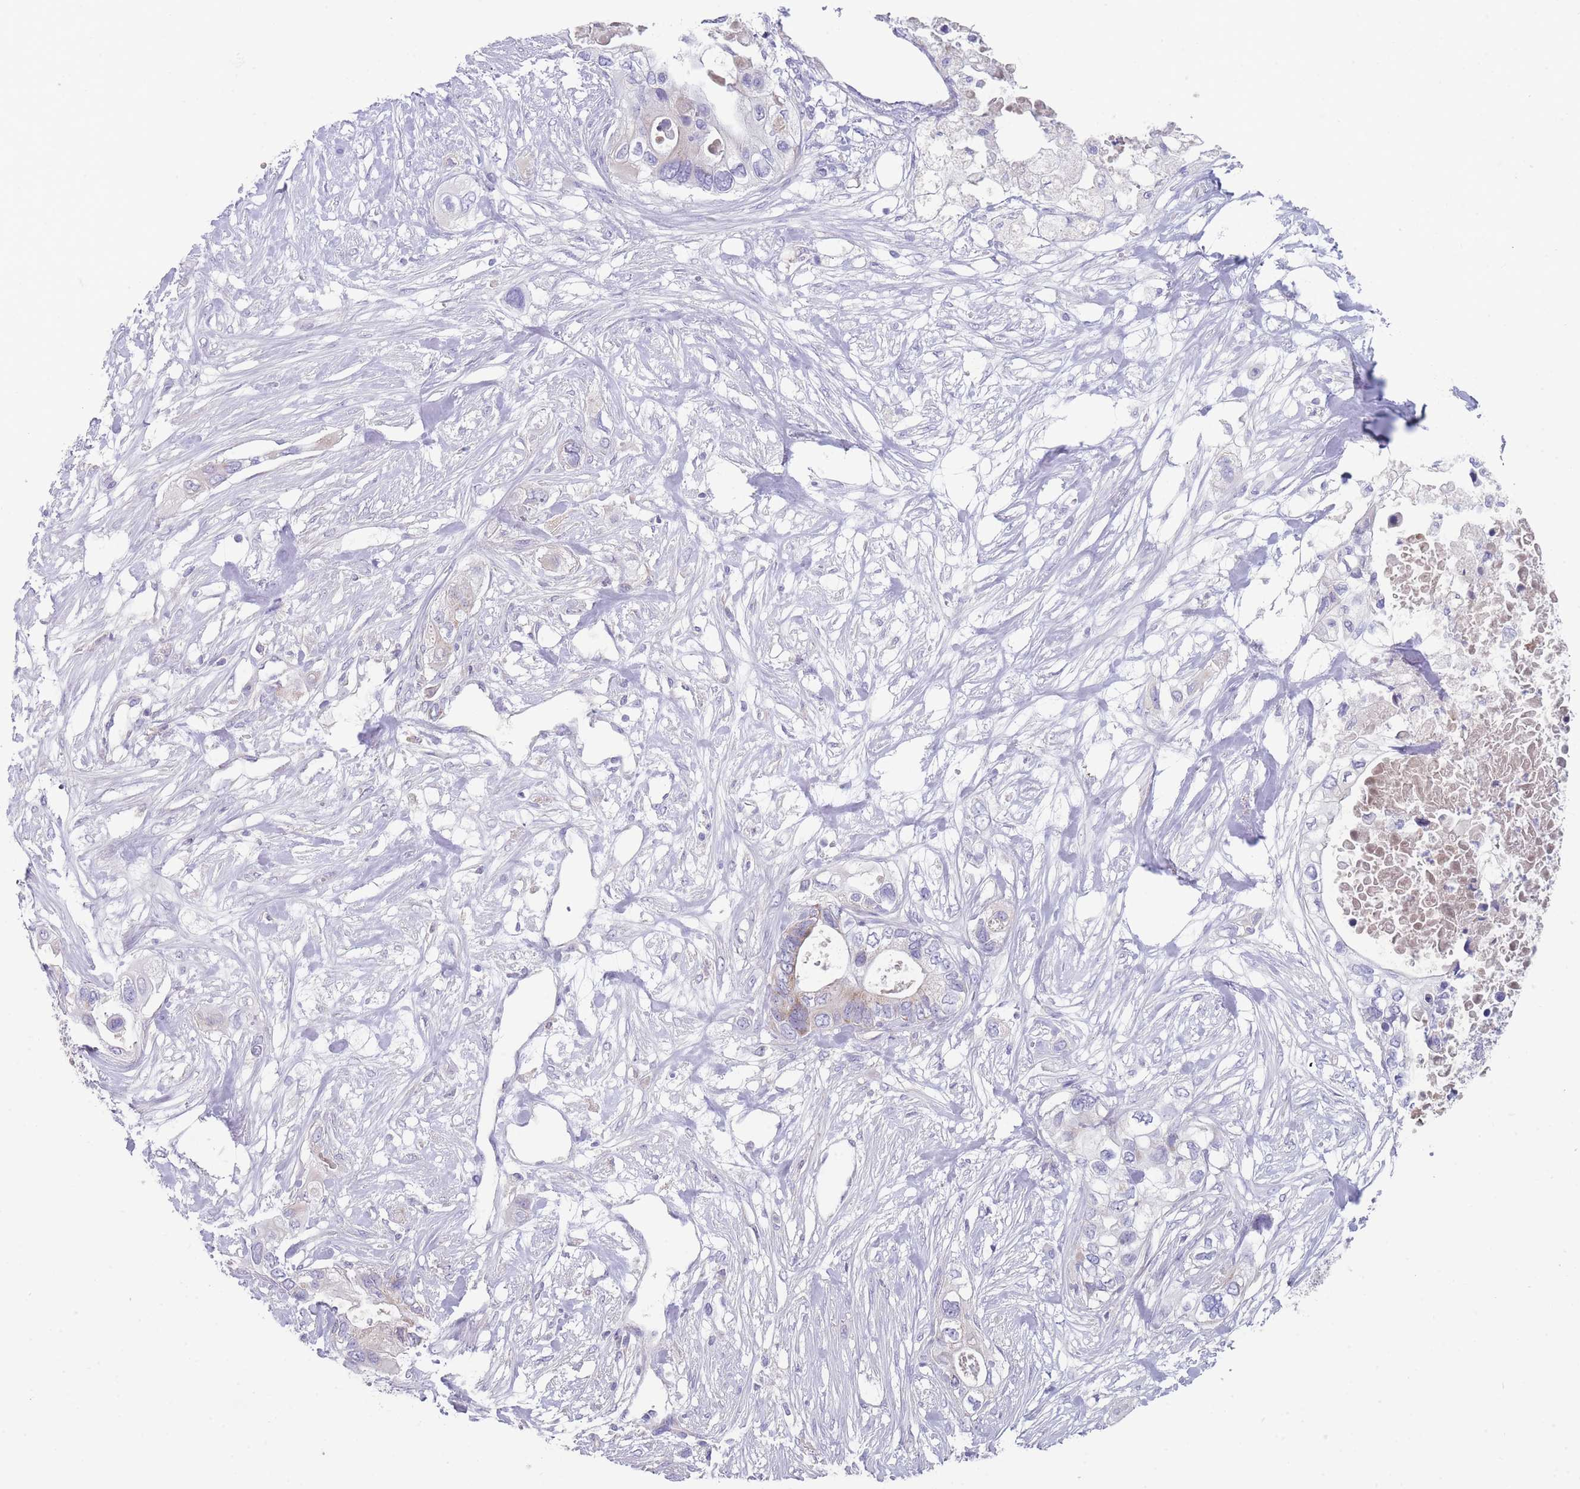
{"staining": {"intensity": "weak", "quantity": "<25%", "location": "cytoplasmic/membranous"}, "tissue": "pancreatic cancer", "cell_type": "Tumor cells", "image_type": "cancer", "snomed": [{"axis": "morphology", "description": "Adenocarcinoma, NOS"}, {"axis": "topography", "description": "Pancreas"}], "caption": "IHC of human pancreatic cancer (adenocarcinoma) demonstrates no expression in tumor cells. (DAB (3,3'-diaminobenzidine) IHC, high magnification).", "gene": "MRPS14", "patient": {"sex": "female", "age": 63}}